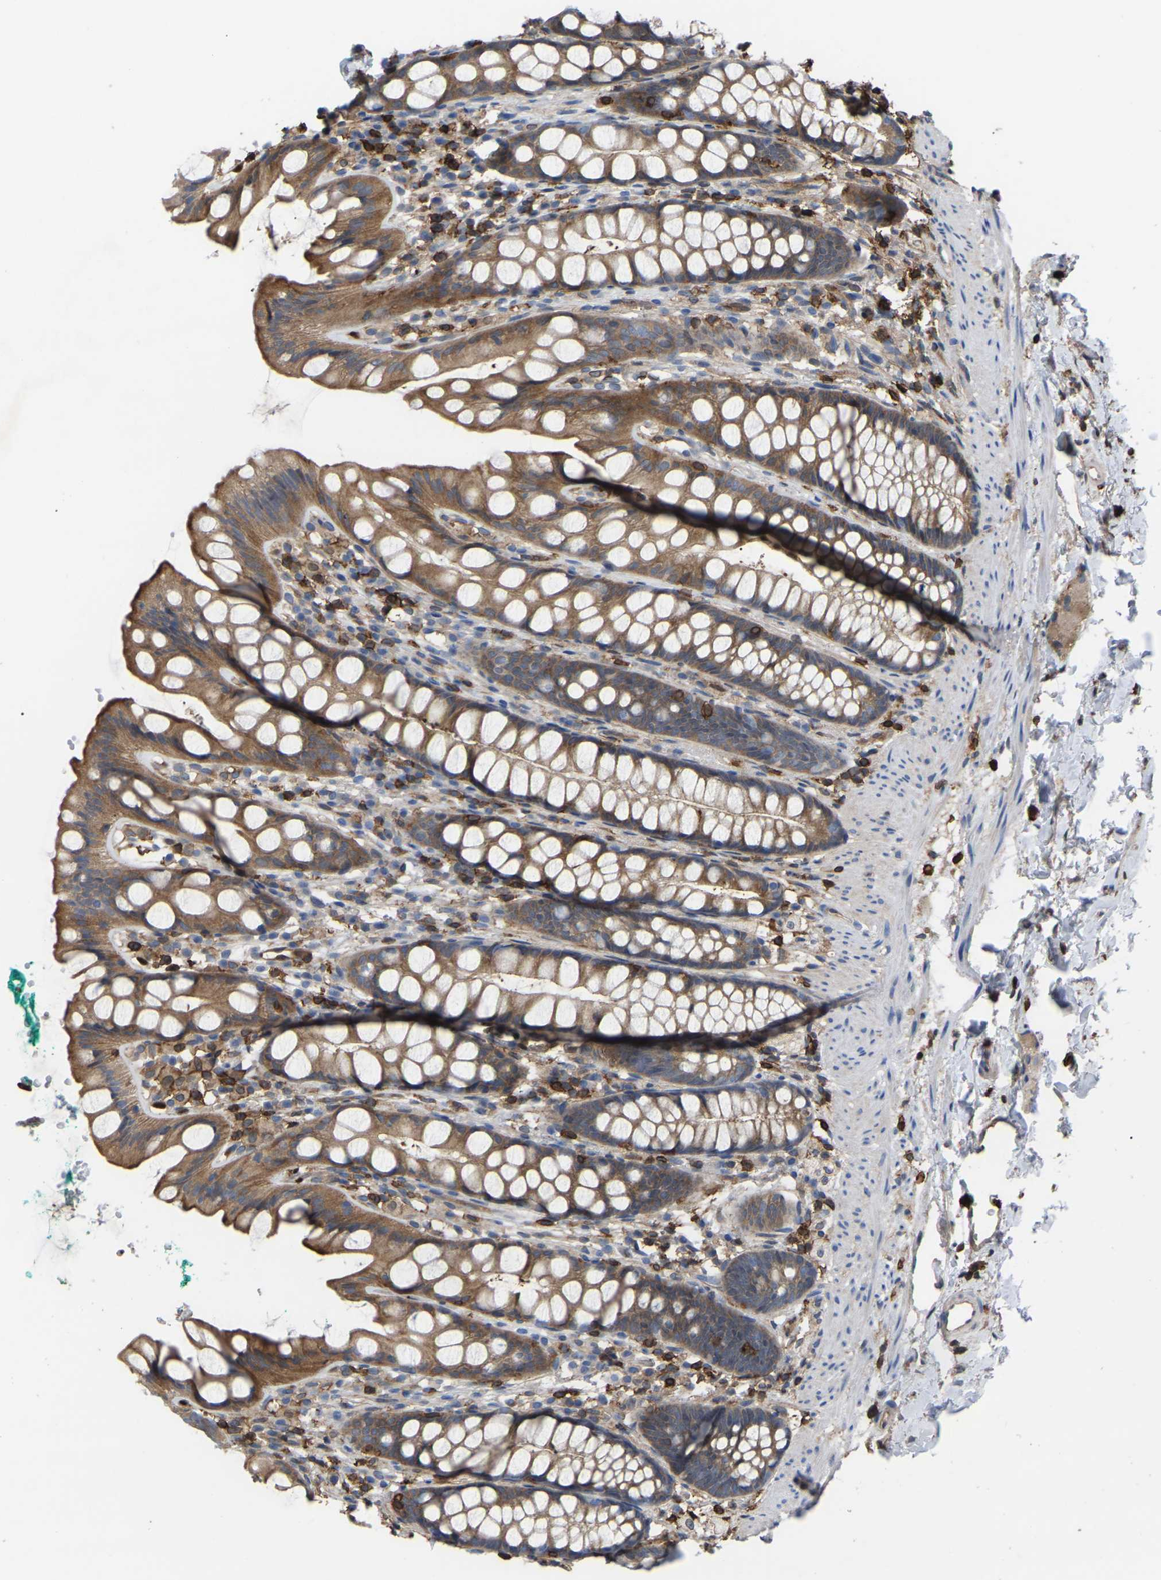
{"staining": {"intensity": "moderate", "quantity": ">75%", "location": "cytoplasmic/membranous"}, "tissue": "rectum", "cell_type": "Glandular cells", "image_type": "normal", "snomed": [{"axis": "morphology", "description": "Normal tissue, NOS"}, {"axis": "topography", "description": "Rectum"}], "caption": "DAB (3,3'-diaminobenzidine) immunohistochemical staining of unremarkable rectum shows moderate cytoplasmic/membranous protein expression in about >75% of glandular cells.", "gene": "CIT", "patient": {"sex": "female", "age": 65}}